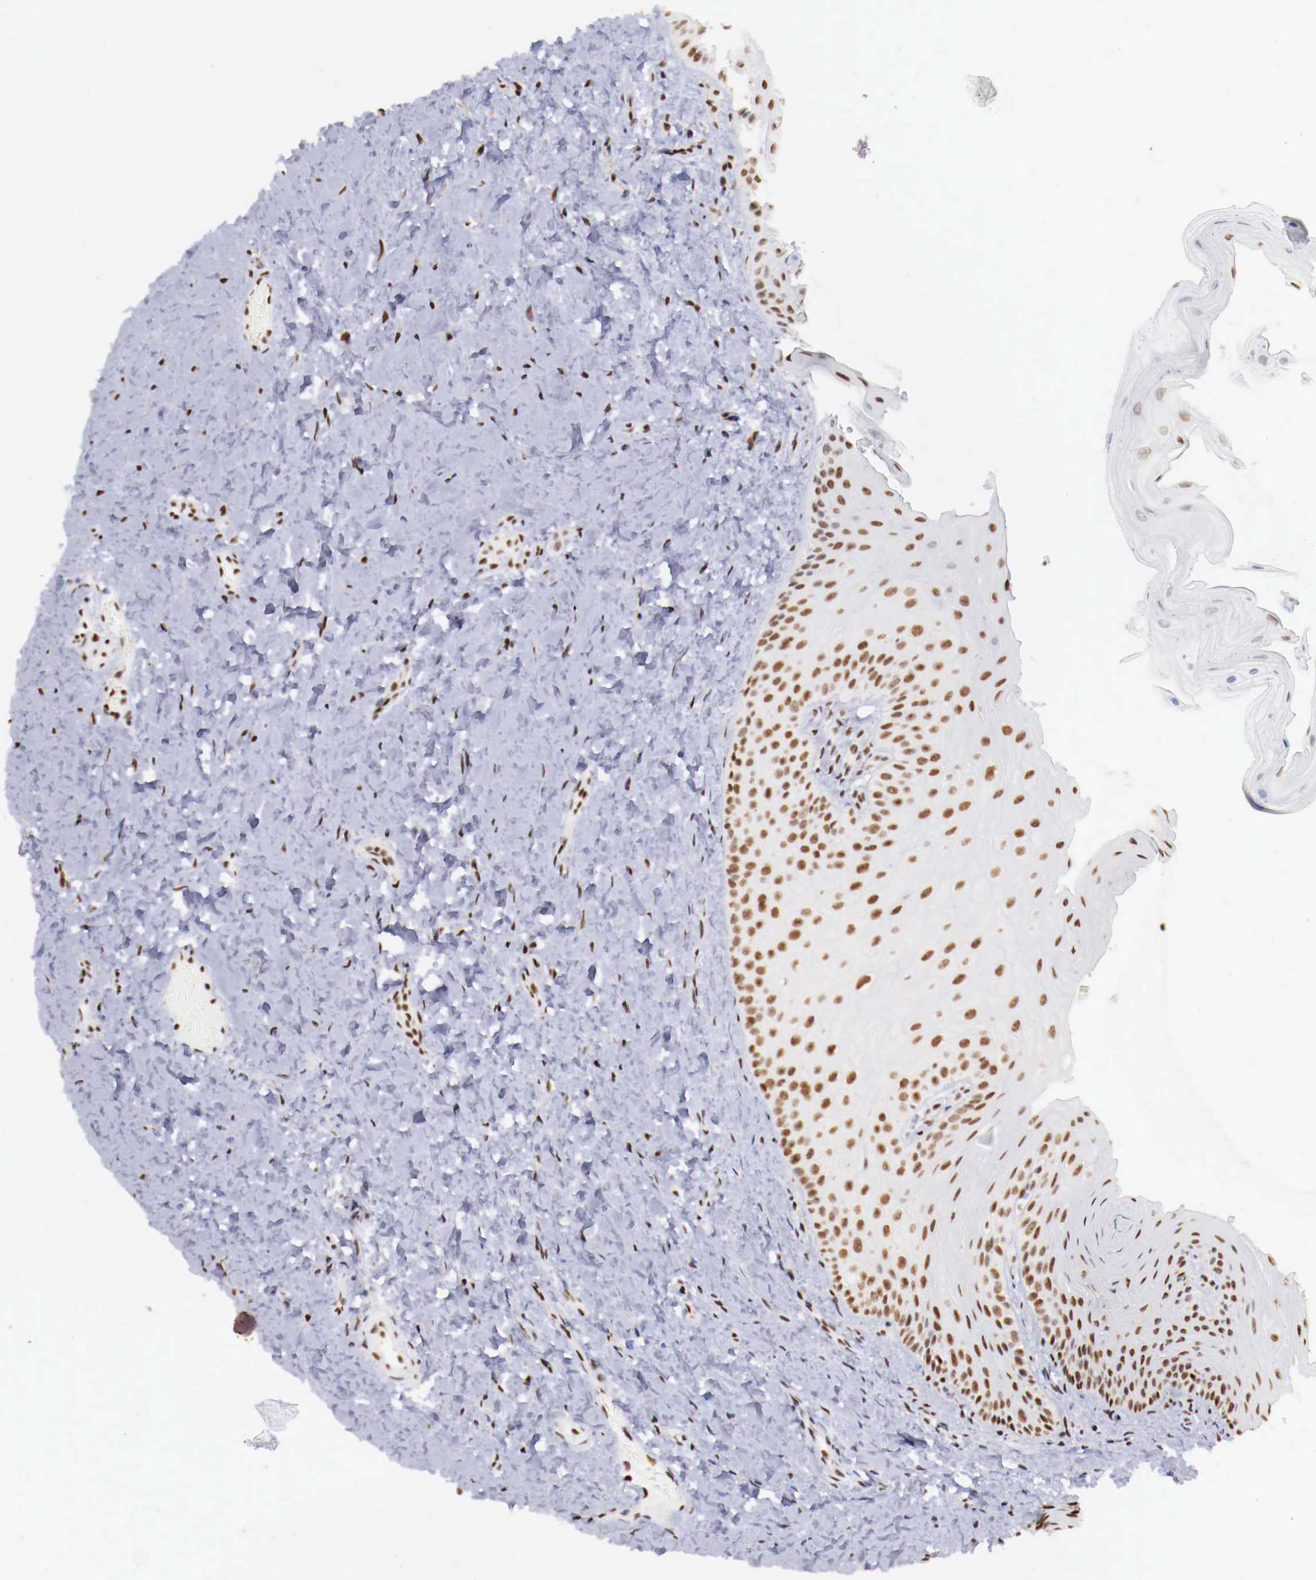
{"staining": {"intensity": "moderate", "quantity": ">75%", "location": "nuclear"}, "tissue": "oral mucosa", "cell_type": "Squamous epithelial cells", "image_type": "normal", "snomed": [{"axis": "morphology", "description": "Normal tissue, NOS"}, {"axis": "topography", "description": "Oral tissue"}], "caption": "Moderate nuclear staining for a protein is identified in approximately >75% of squamous epithelial cells of normal oral mucosa using IHC.", "gene": "MAX", "patient": {"sex": "female", "age": 23}}